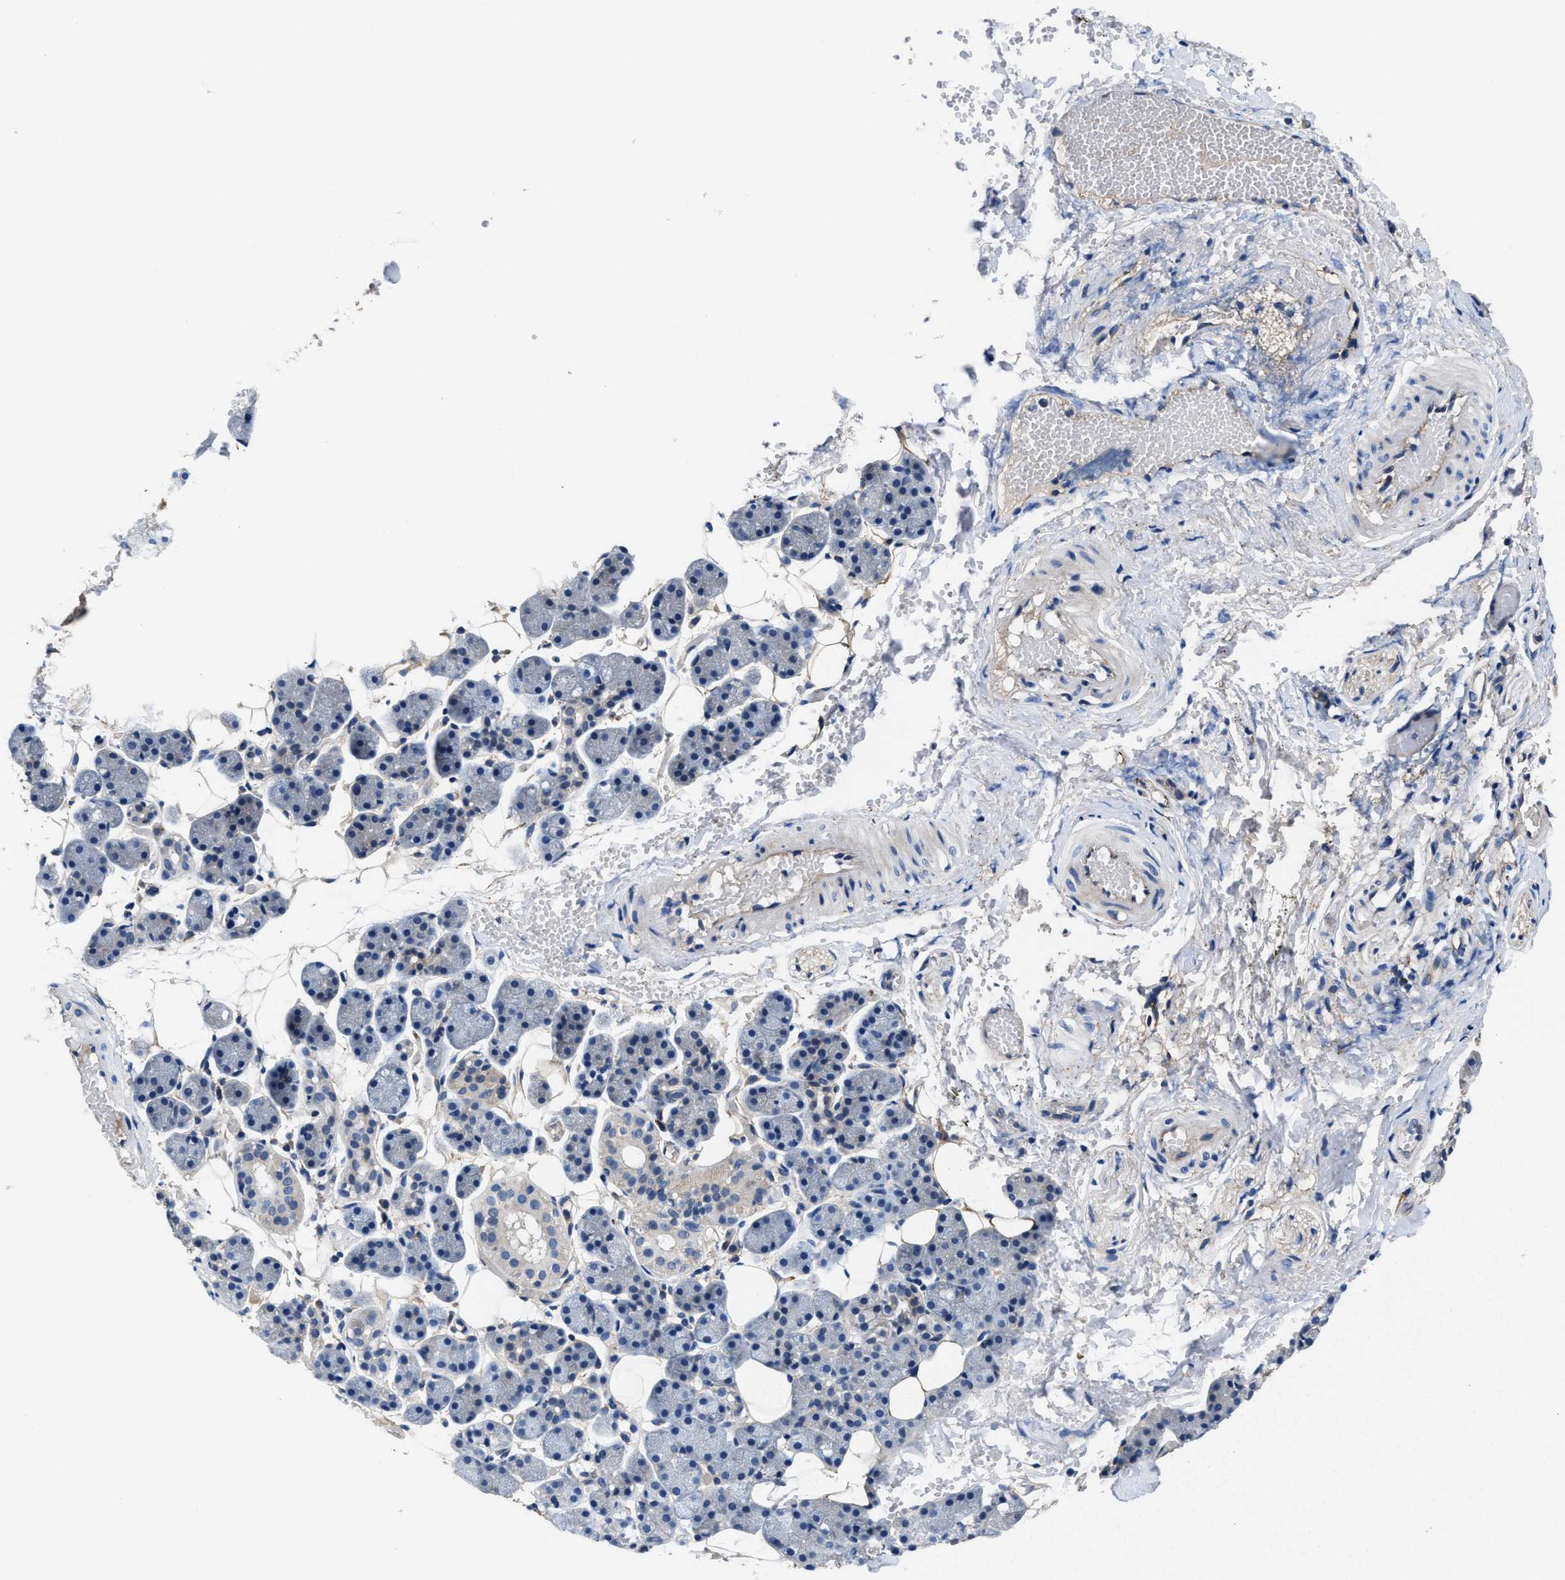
{"staining": {"intensity": "moderate", "quantity": "<25%", "location": "cytoplasmic/membranous"}, "tissue": "salivary gland", "cell_type": "Glandular cells", "image_type": "normal", "snomed": [{"axis": "morphology", "description": "Normal tissue, NOS"}, {"axis": "topography", "description": "Salivary gland"}], "caption": "An IHC micrograph of unremarkable tissue is shown. Protein staining in brown shows moderate cytoplasmic/membranous positivity in salivary gland within glandular cells. (DAB (3,3'-diaminobenzidine) = brown stain, brightfield microscopy at high magnification).", "gene": "IDNK", "patient": {"sex": "female", "age": 33}}